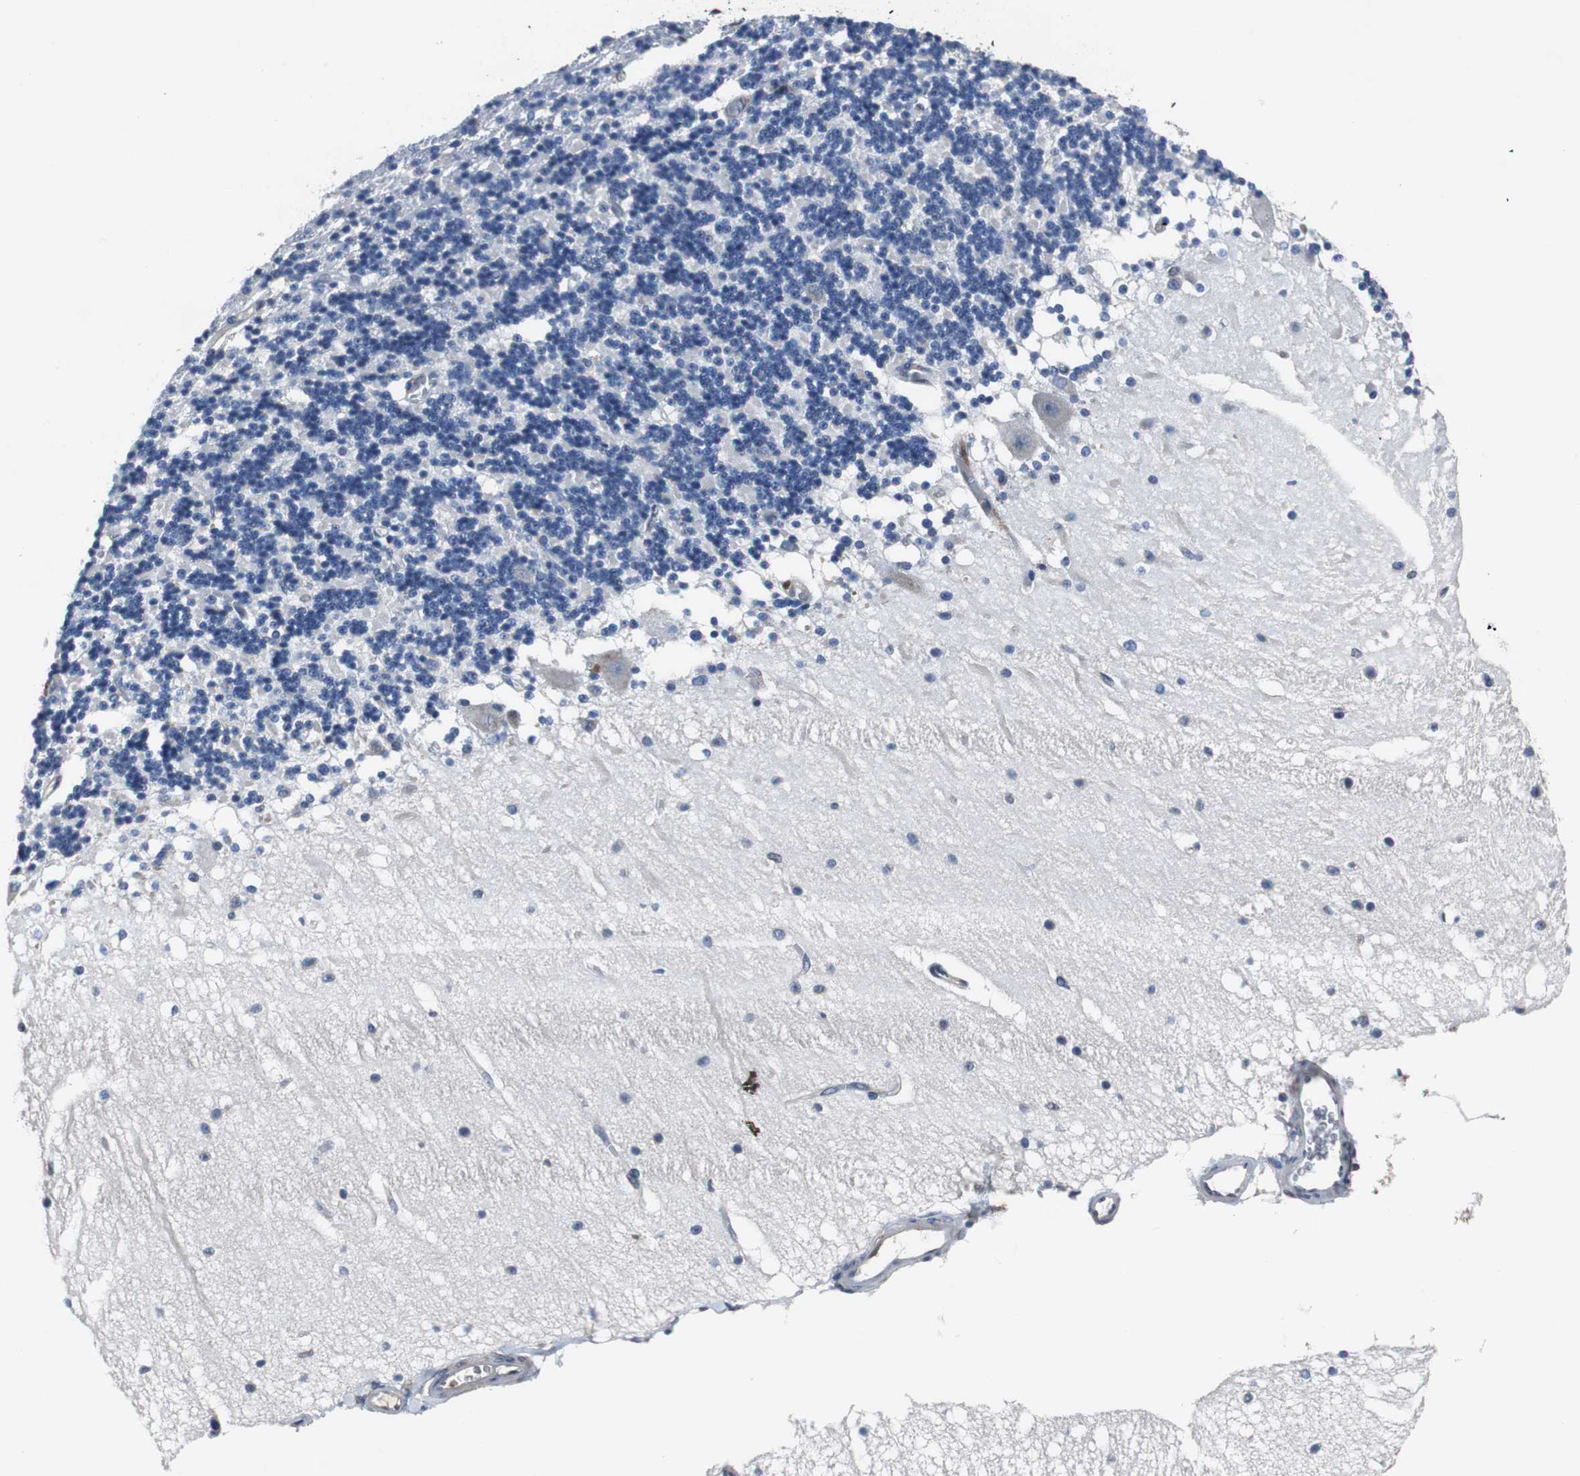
{"staining": {"intensity": "negative", "quantity": "none", "location": "none"}, "tissue": "cerebellum", "cell_type": "Cells in granular layer", "image_type": "normal", "snomed": [{"axis": "morphology", "description": "Normal tissue, NOS"}, {"axis": "topography", "description": "Cerebellum"}], "caption": "DAB (3,3'-diaminobenzidine) immunohistochemical staining of normal human cerebellum exhibits no significant expression in cells in granular layer.", "gene": "ANXA4", "patient": {"sex": "female", "age": 54}}